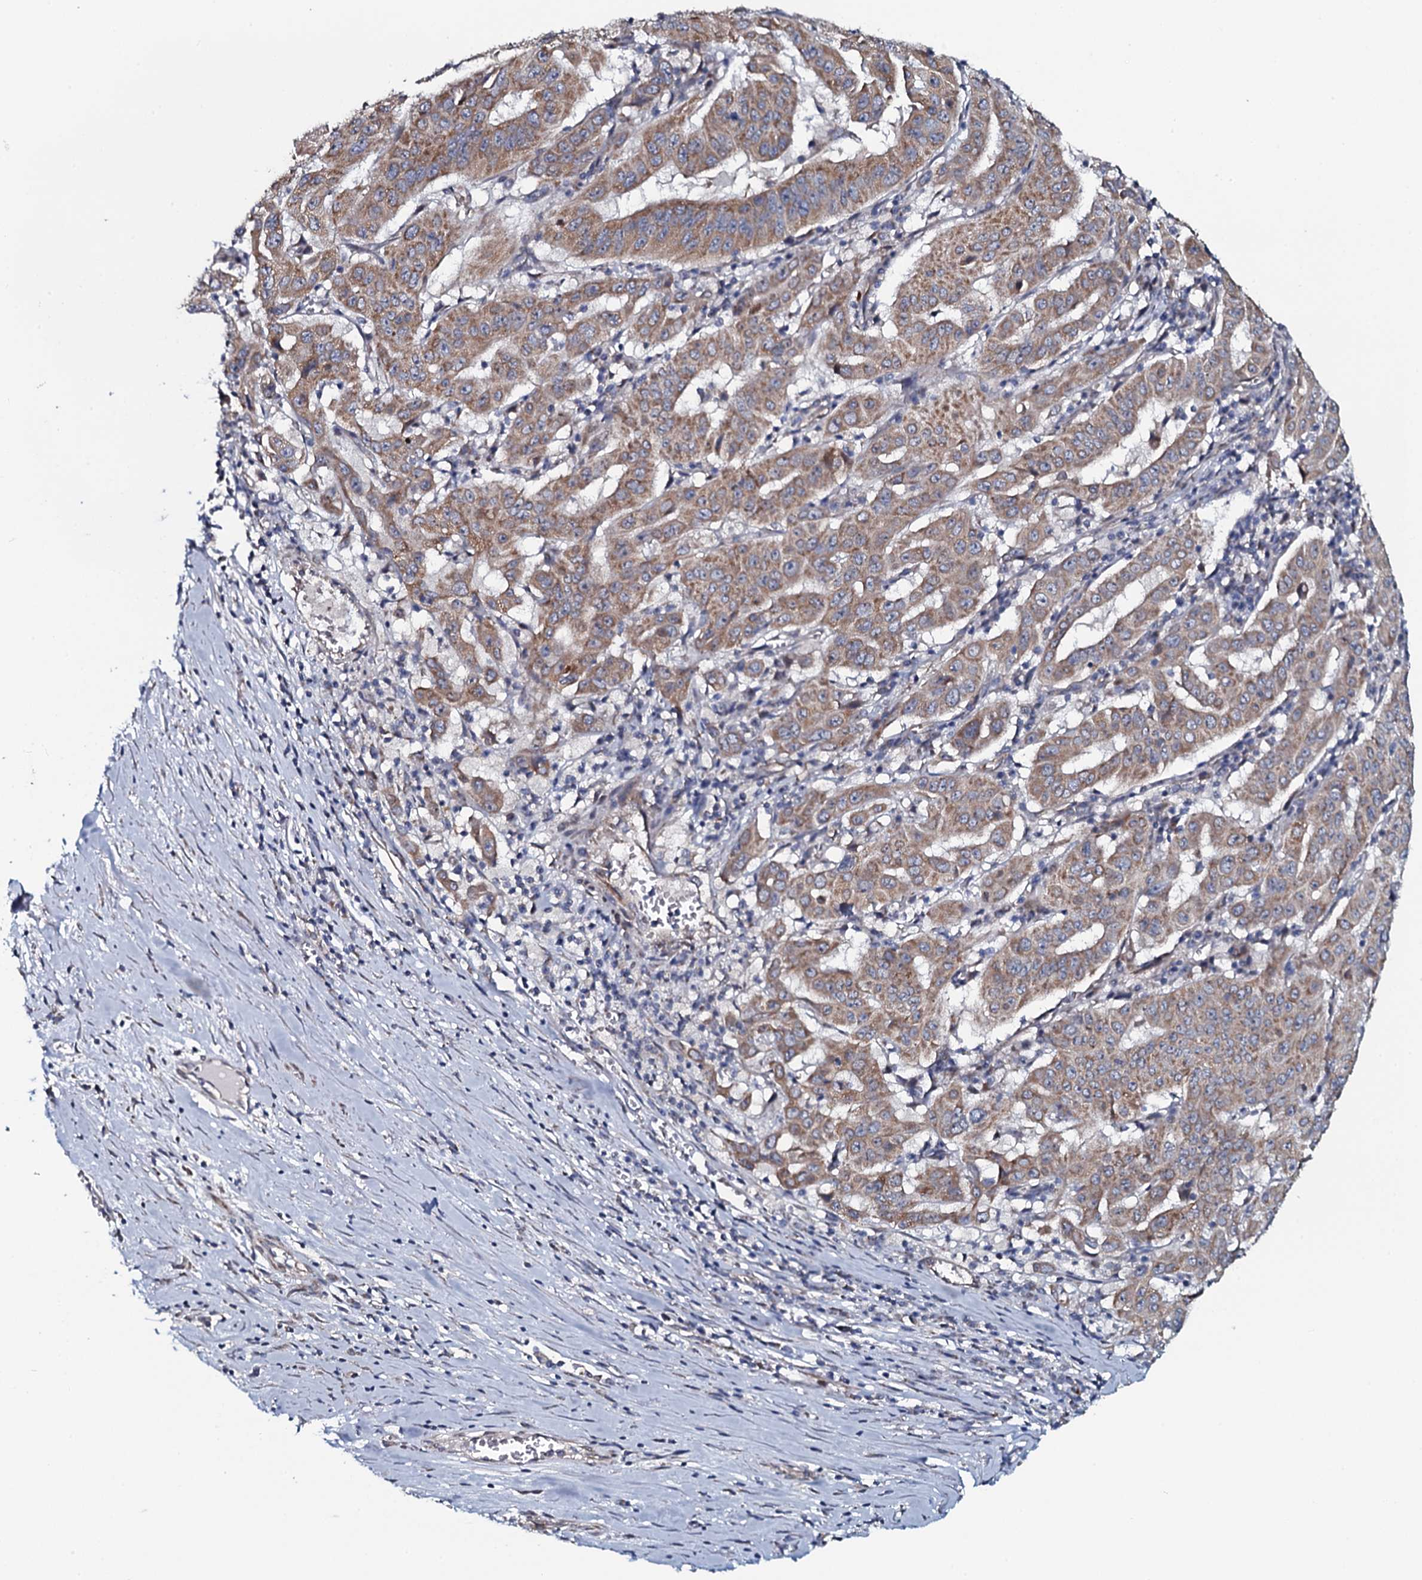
{"staining": {"intensity": "moderate", "quantity": ">75%", "location": "cytoplasmic/membranous"}, "tissue": "pancreatic cancer", "cell_type": "Tumor cells", "image_type": "cancer", "snomed": [{"axis": "morphology", "description": "Adenocarcinoma, NOS"}, {"axis": "topography", "description": "Pancreas"}], "caption": "Pancreatic adenocarcinoma stained with IHC demonstrates moderate cytoplasmic/membranous staining in about >75% of tumor cells.", "gene": "KCTD4", "patient": {"sex": "male", "age": 63}}